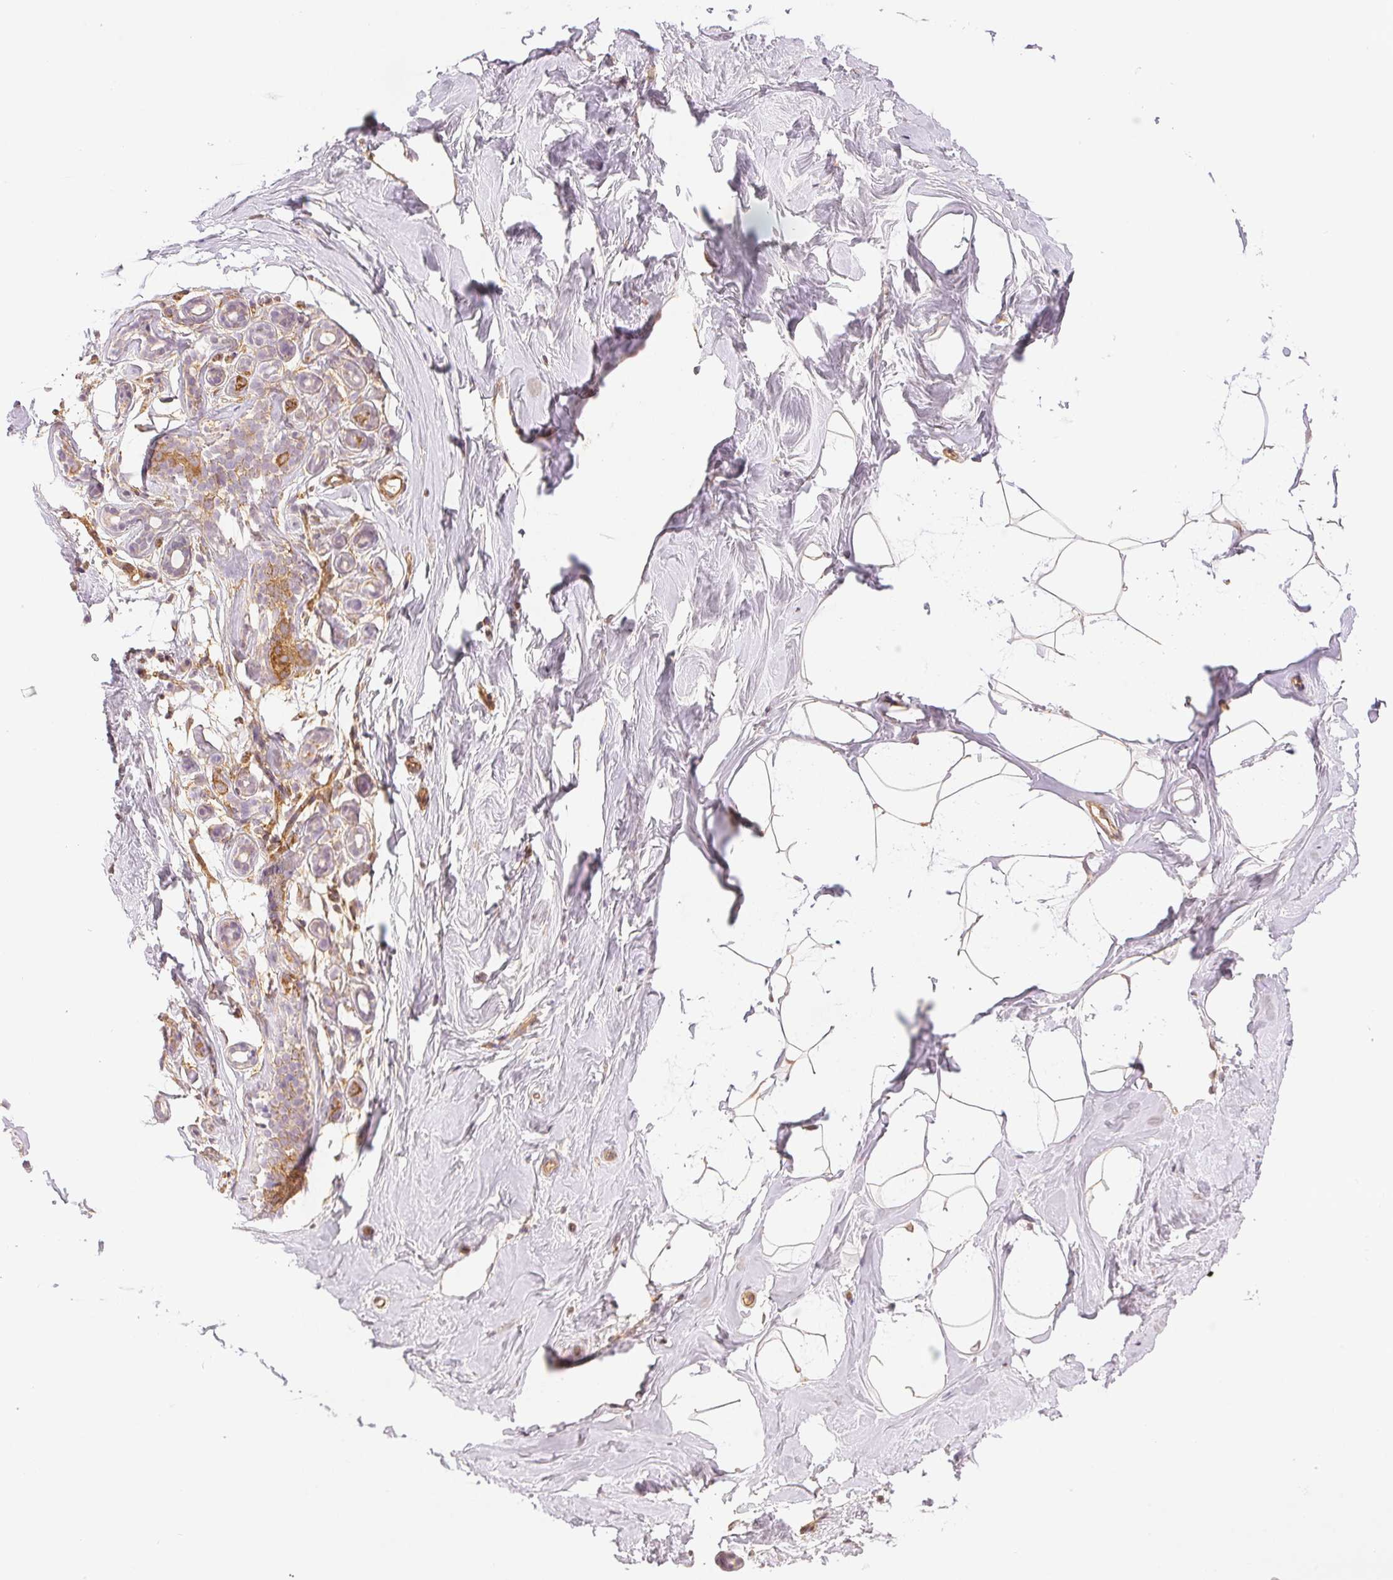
{"staining": {"intensity": "moderate", "quantity": "<25%", "location": "cytoplasmic/membranous"}, "tissue": "breast", "cell_type": "Adipocytes", "image_type": "normal", "snomed": [{"axis": "morphology", "description": "Normal tissue, NOS"}, {"axis": "topography", "description": "Breast"}], "caption": "Immunohistochemistry of normal human breast displays low levels of moderate cytoplasmic/membranous staining in about <25% of adipocytes.", "gene": "DIAPH2", "patient": {"sex": "female", "age": 32}}